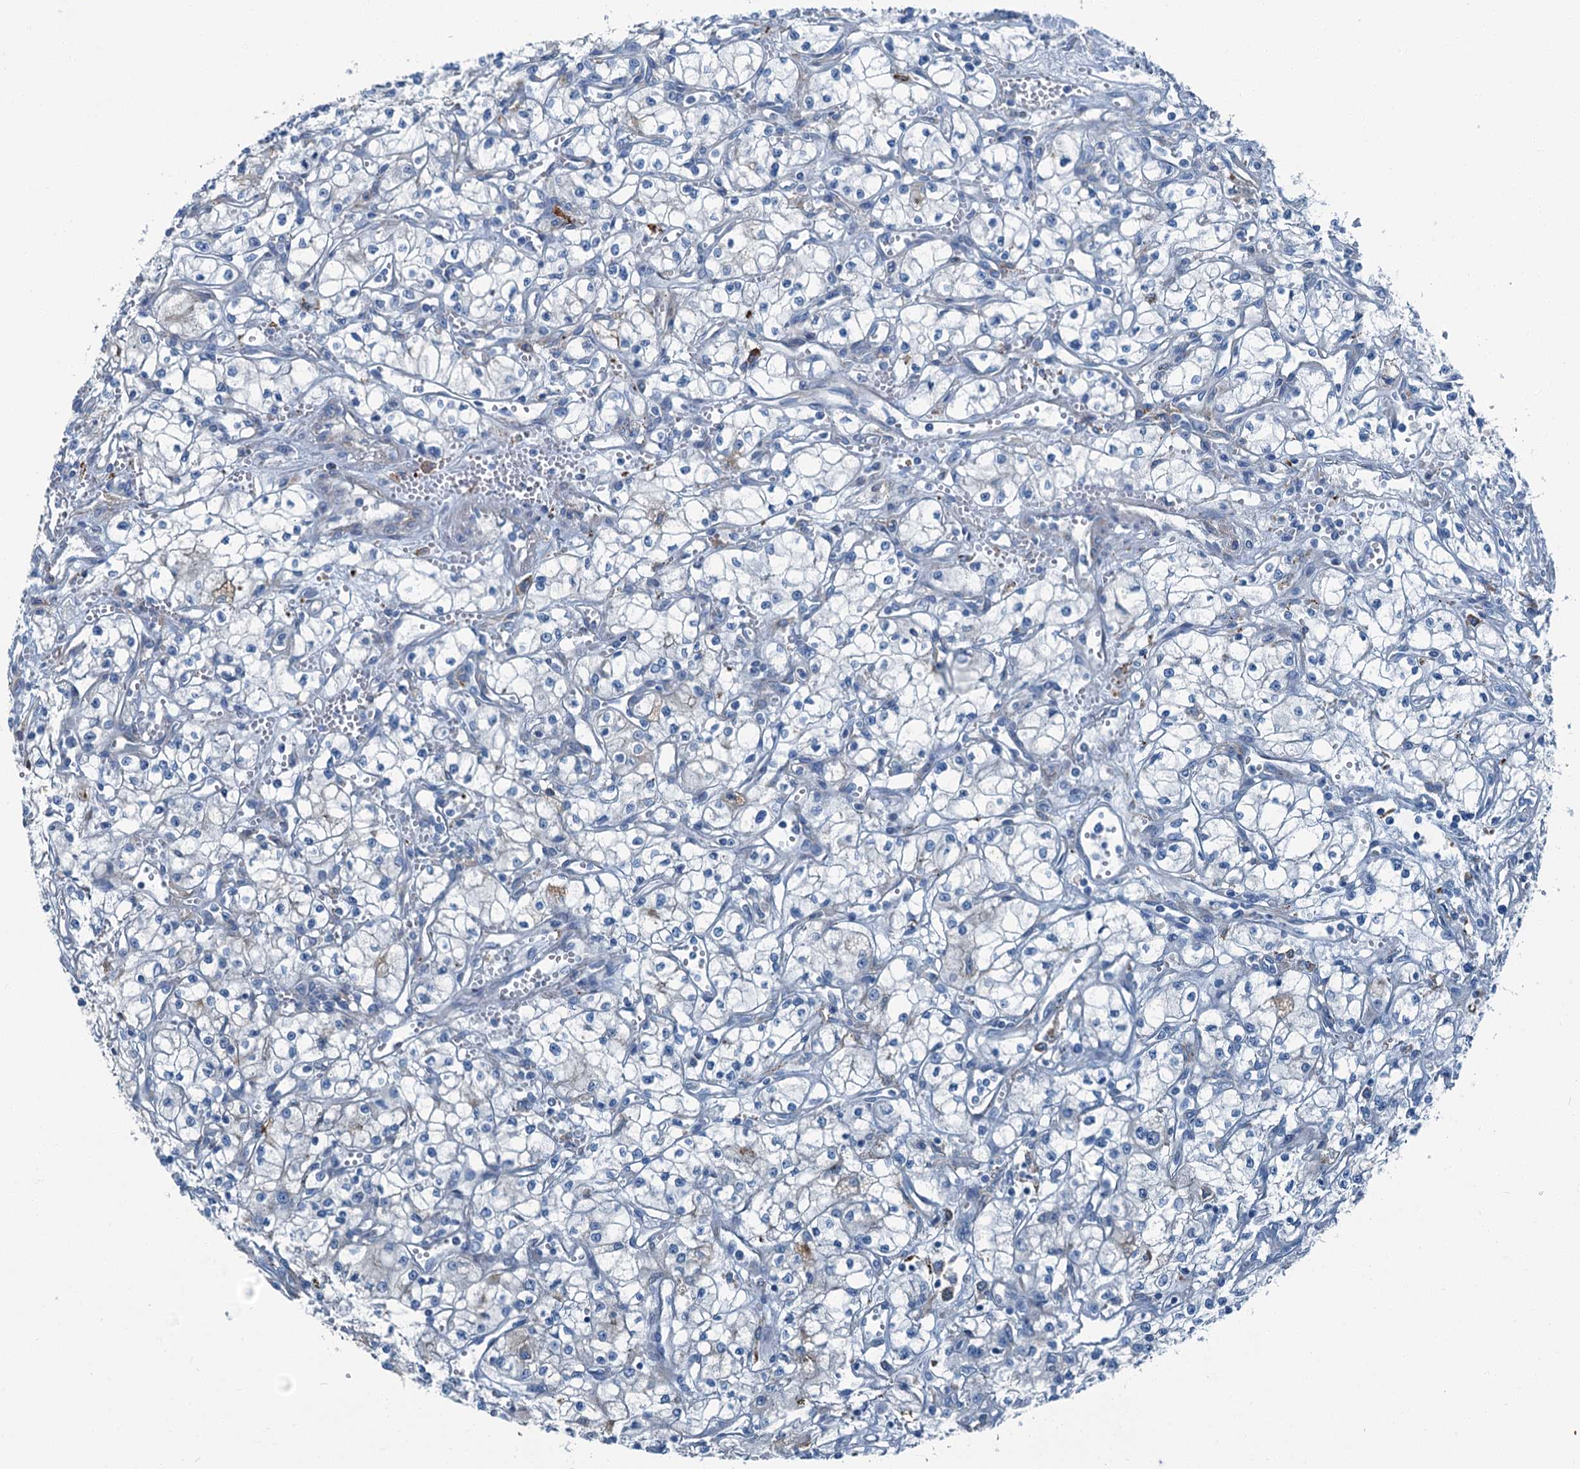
{"staining": {"intensity": "negative", "quantity": "none", "location": "none"}, "tissue": "renal cancer", "cell_type": "Tumor cells", "image_type": "cancer", "snomed": [{"axis": "morphology", "description": "Adenocarcinoma, NOS"}, {"axis": "topography", "description": "Kidney"}], "caption": "Protein analysis of renal adenocarcinoma demonstrates no significant staining in tumor cells. Brightfield microscopy of immunohistochemistry stained with DAB (3,3'-diaminobenzidine) (brown) and hematoxylin (blue), captured at high magnification.", "gene": "AXL", "patient": {"sex": "male", "age": 59}}